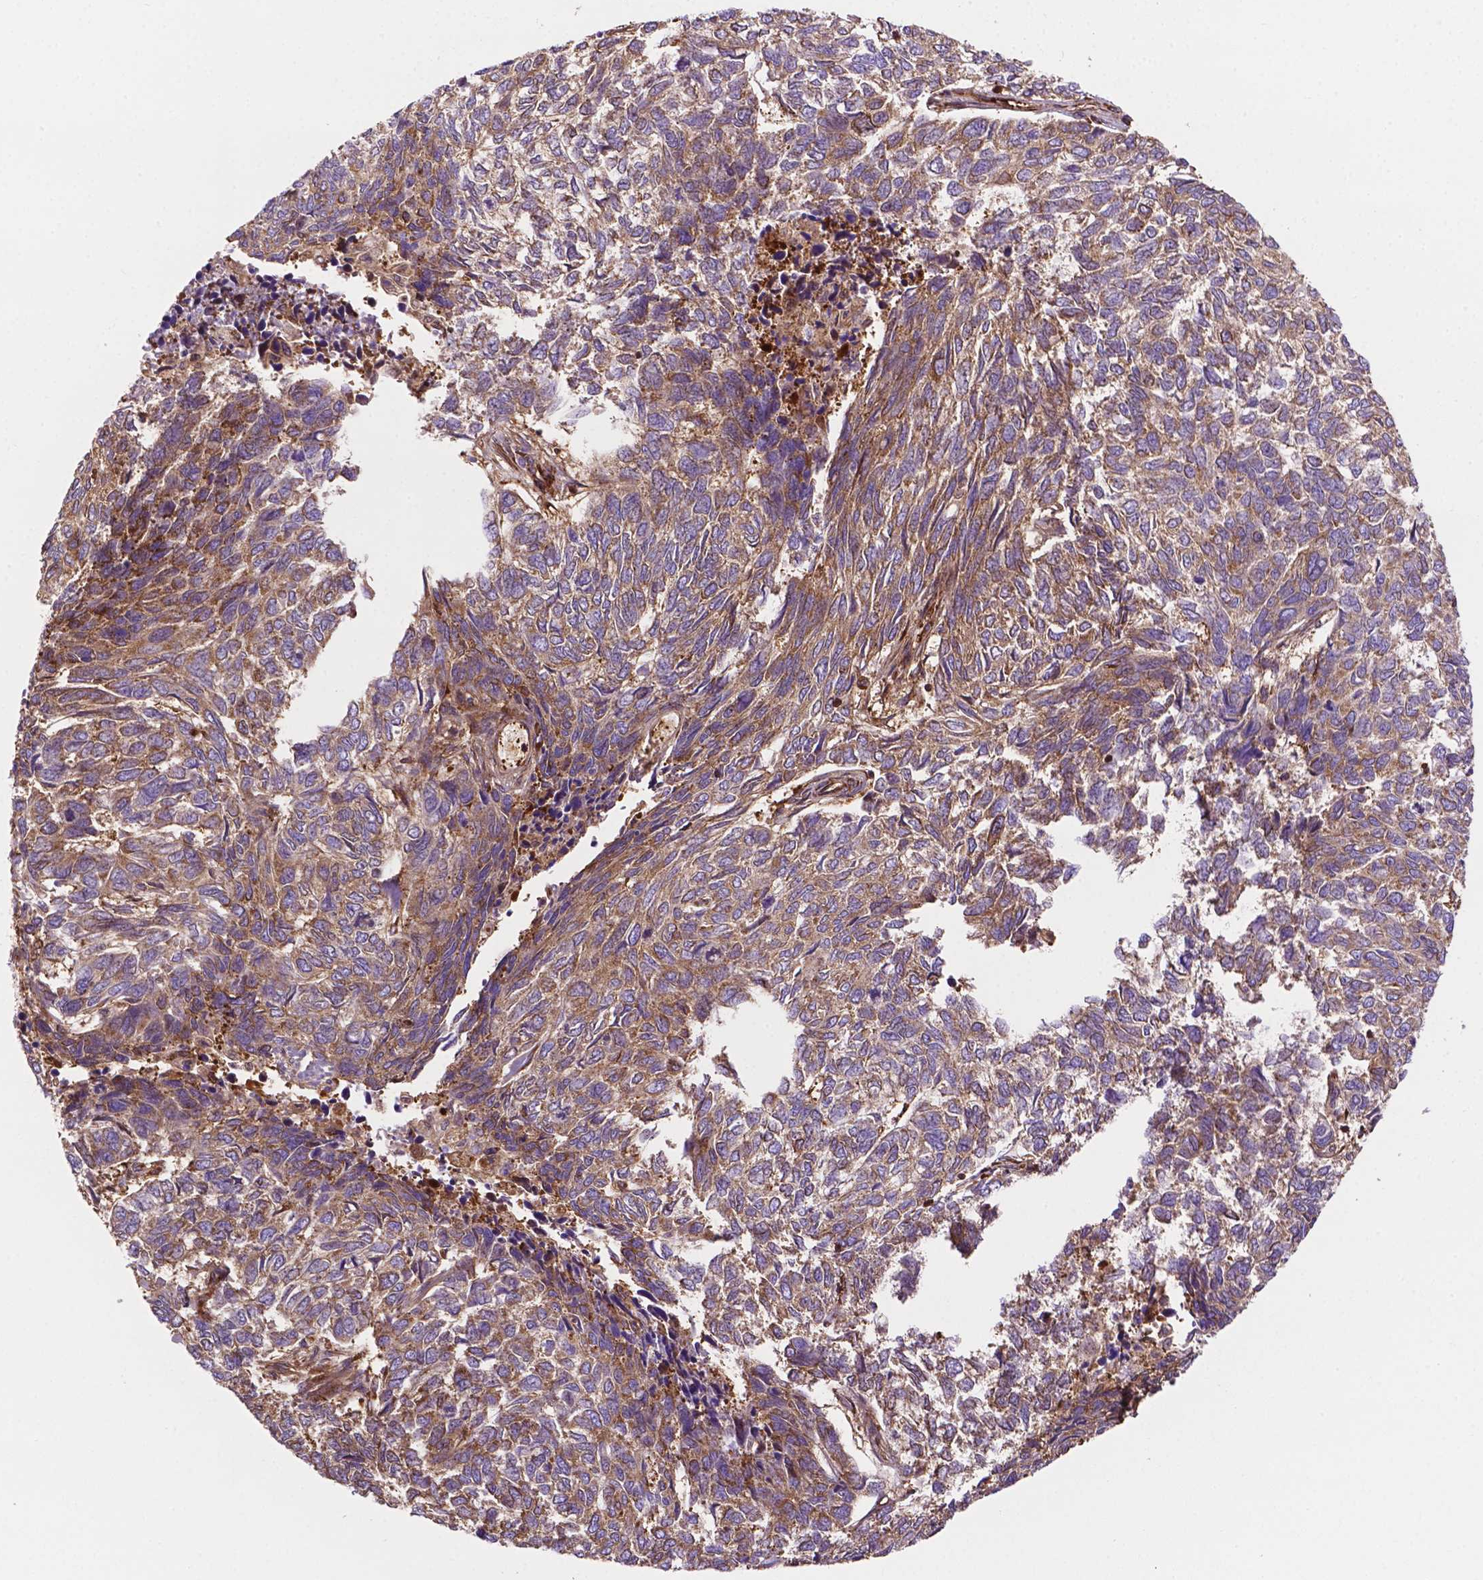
{"staining": {"intensity": "weak", "quantity": ">75%", "location": "cytoplasmic/membranous"}, "tissue": "skin cancer", "cell_type": "Tumor cells", "image_type": "cancer", "snomed": [{"axis": "morphology", "description": "Basal cell carcinoma"}, {"axis": "topography", "description": "Skin"}], "caption": "The histopathology image shows a brown stain indicating the presence of a protein in the cytoplasmic/membranous of tumor cells in skin cancer.", "gene": "DCN", "patient": {"sex": "female", "age": 65}}